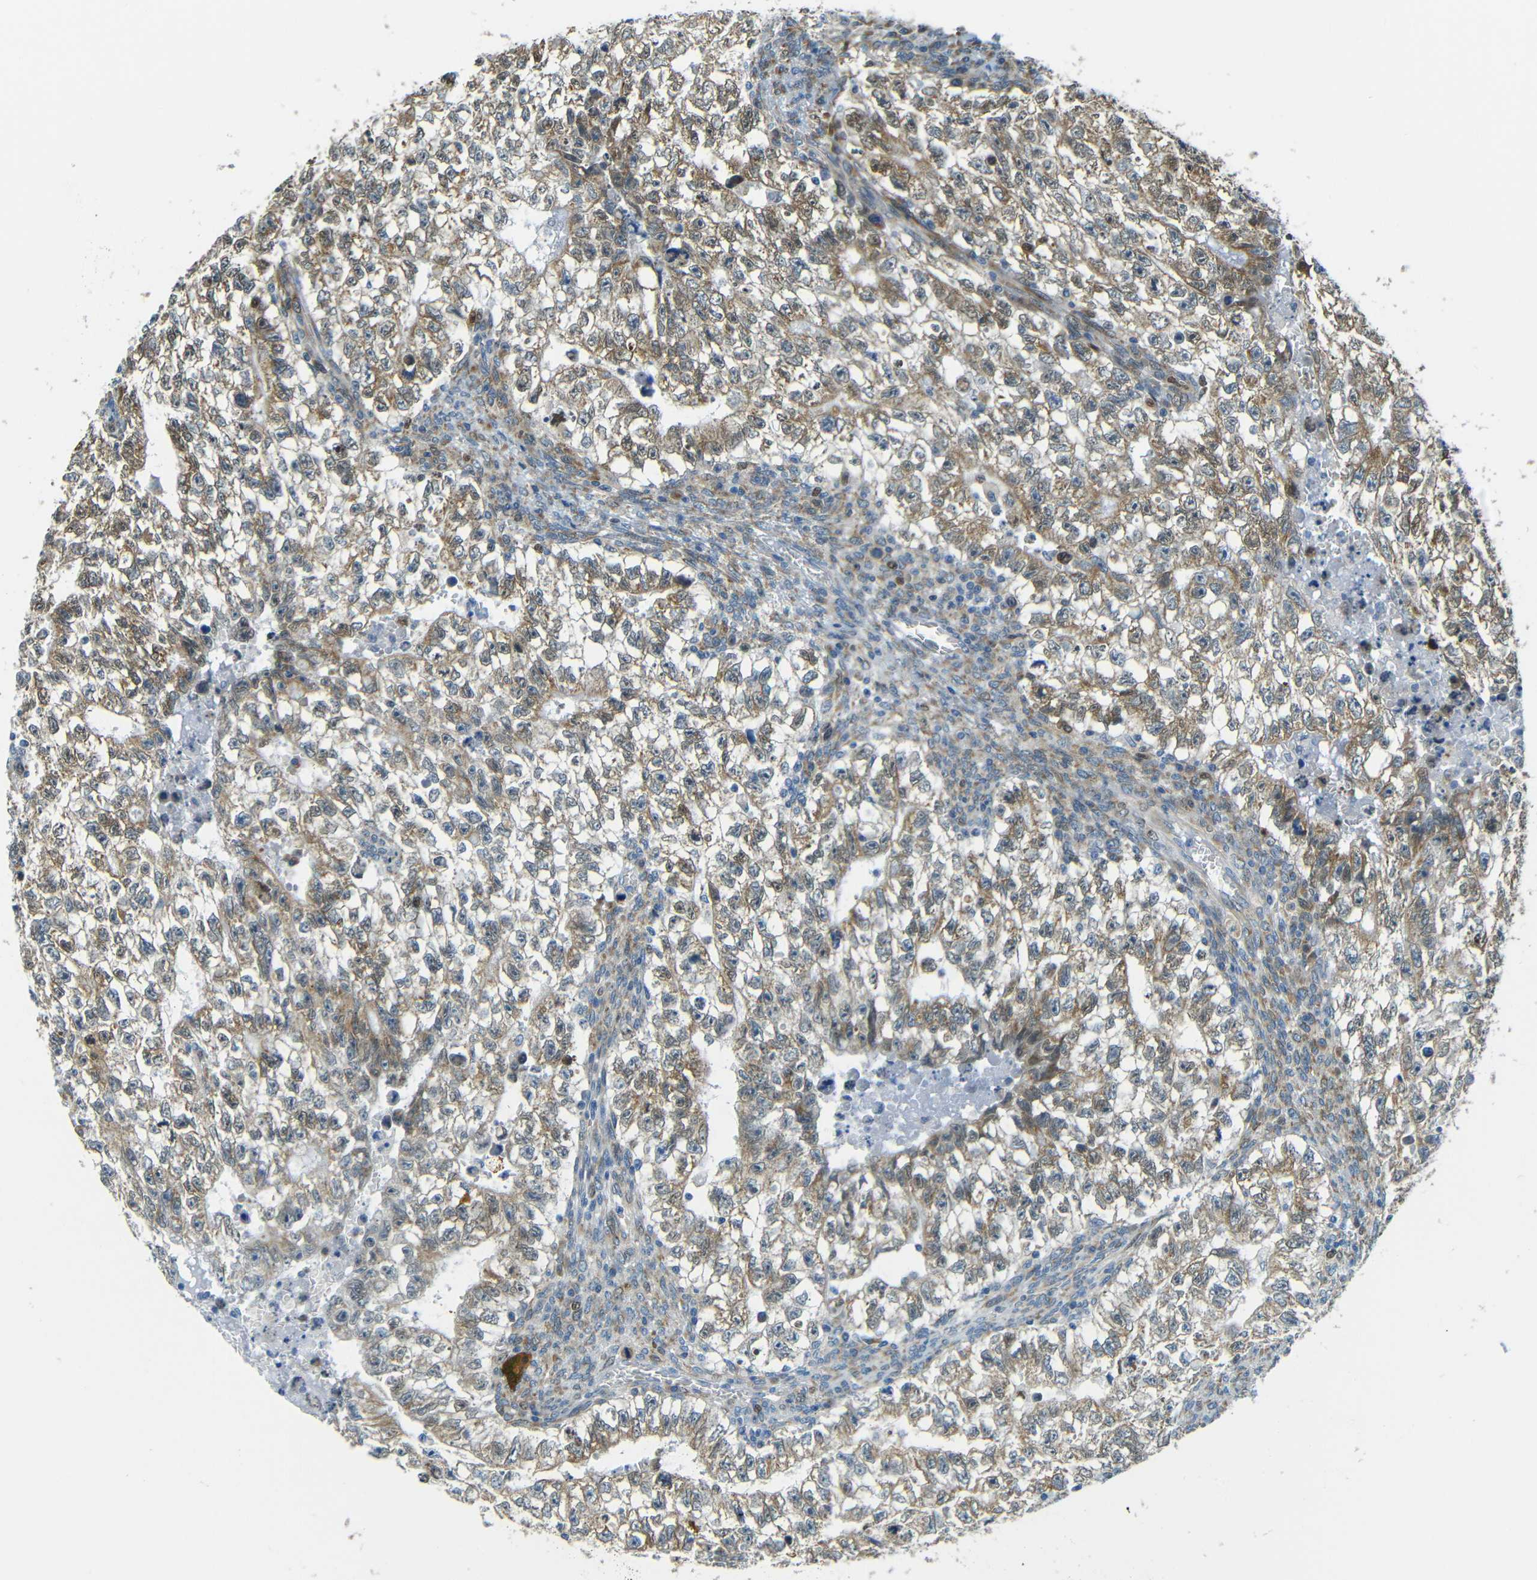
{"staining": {"intensity": "moderate", "quantity": ">75%", "location": "cytoplasmic/membranous"}, "tissue": "testis cancer", "cell_type": "Tumor cells", "image_type": "cancer", "snomed": [{"axis": "morphology", "description": "Seminoma, NOS"}, {"axis": "morphology", "description": "Carcinoma, Embryonal, NOS"}, {"axis": "topography", "description": "Testis"}], "caption": "Immunohistochemical staining of embryonal carcinoma (testis) exhibits medium levels of moderate cytoplasmic/membranous protein positivity in approximately >75% of tumor cells. The protein is shown in brown color, while the nuclei are stained blue.", "gene": "VAPB", "patient": {"sex": "male", "age": 38}}